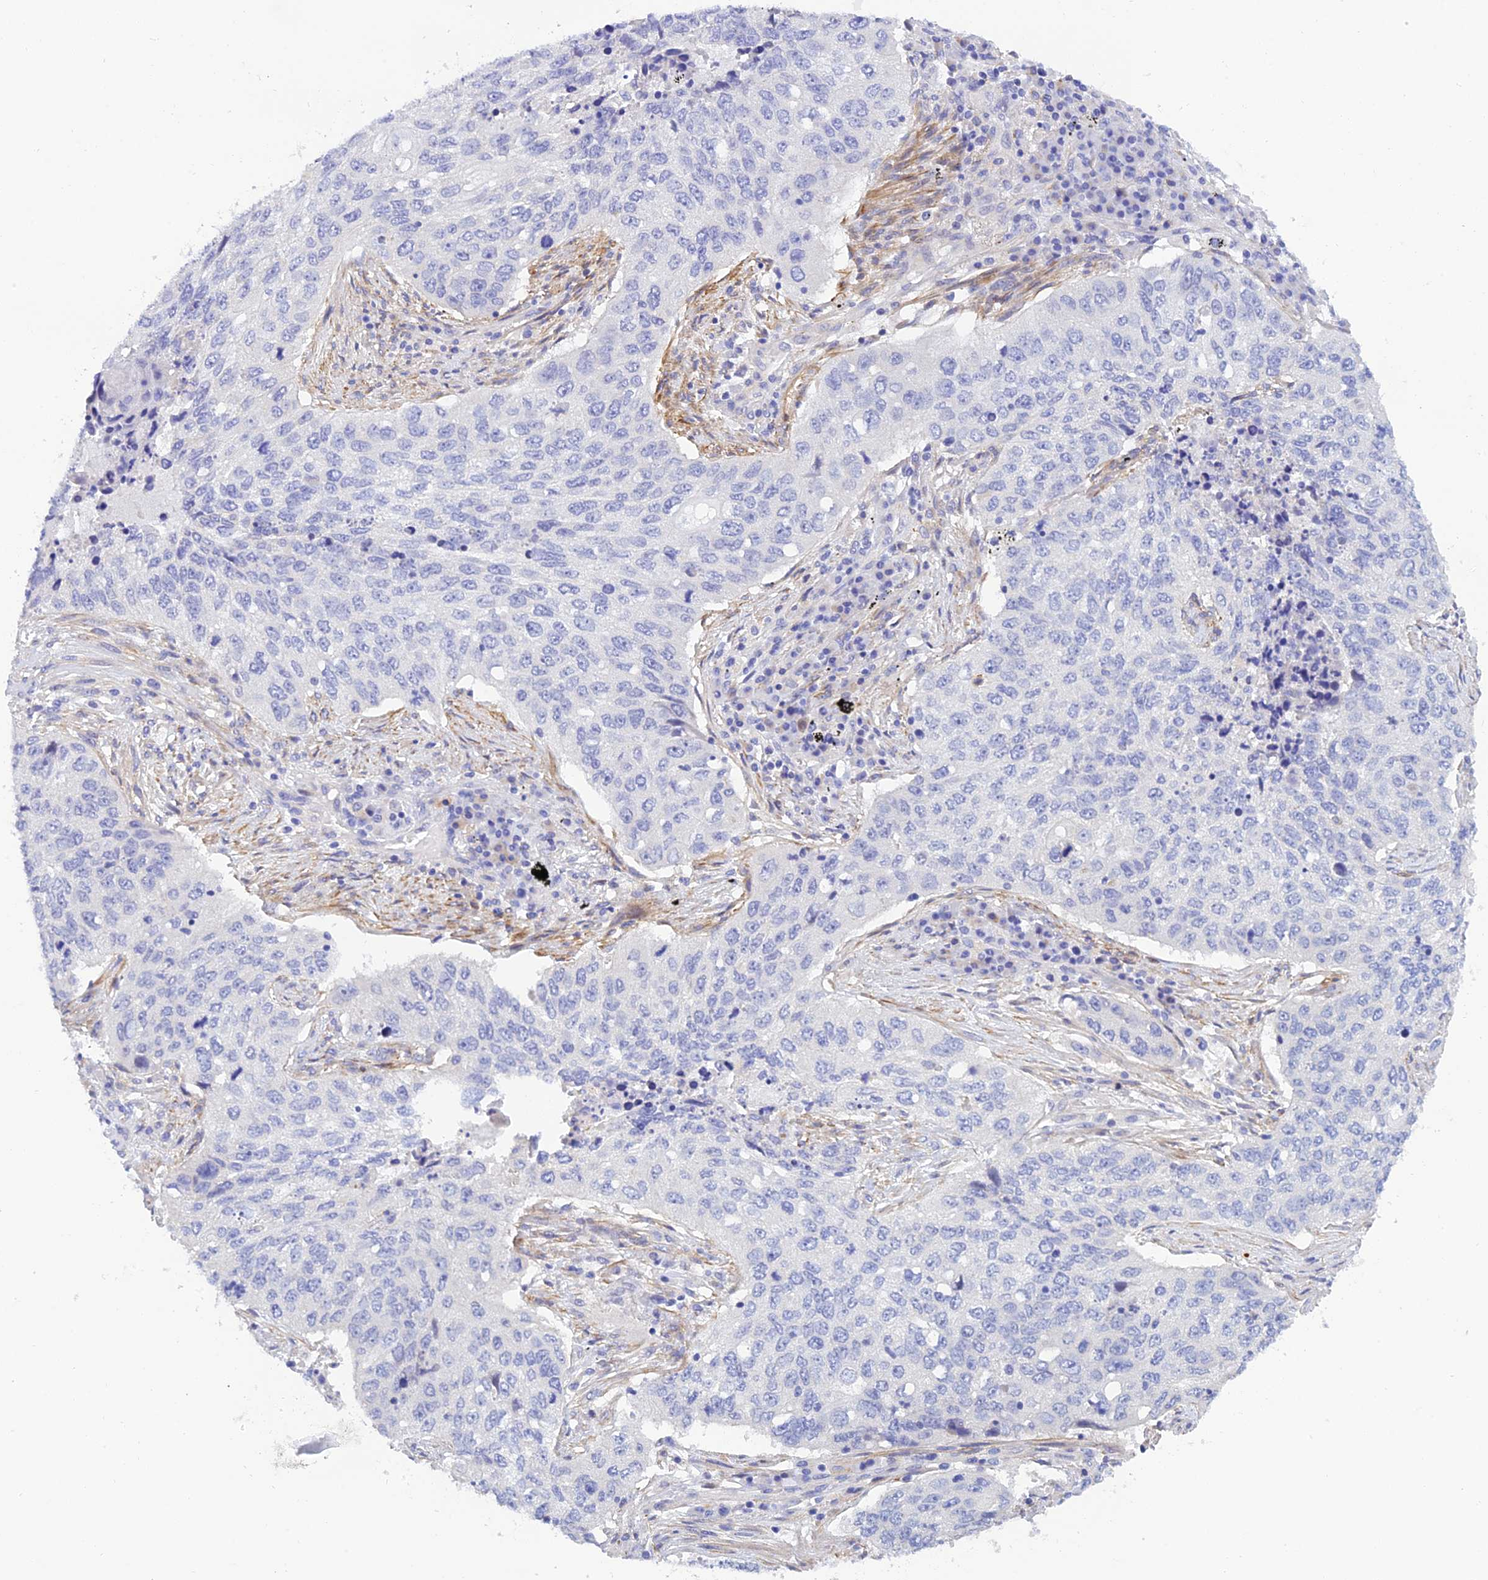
{"staining": {"intensity": "negative", "quantity": "none", "location": "none"}, "tissue": "lung cancer", "cell_type": "Tumor cells", "image_type": "cancer", "snomed": [{"axis": "morphology", "description": "Squamous cell carcinoma, NOS"}, {"axis": "topography", "description": "Lung"}], "caption": "A micrograph of lung cancer (squamous cell carcinoma) stained for a protein shows no brown staining in tumor cells.", "gene": "ZDHHC16", "patient": {"sex": "female", "age": 63}}